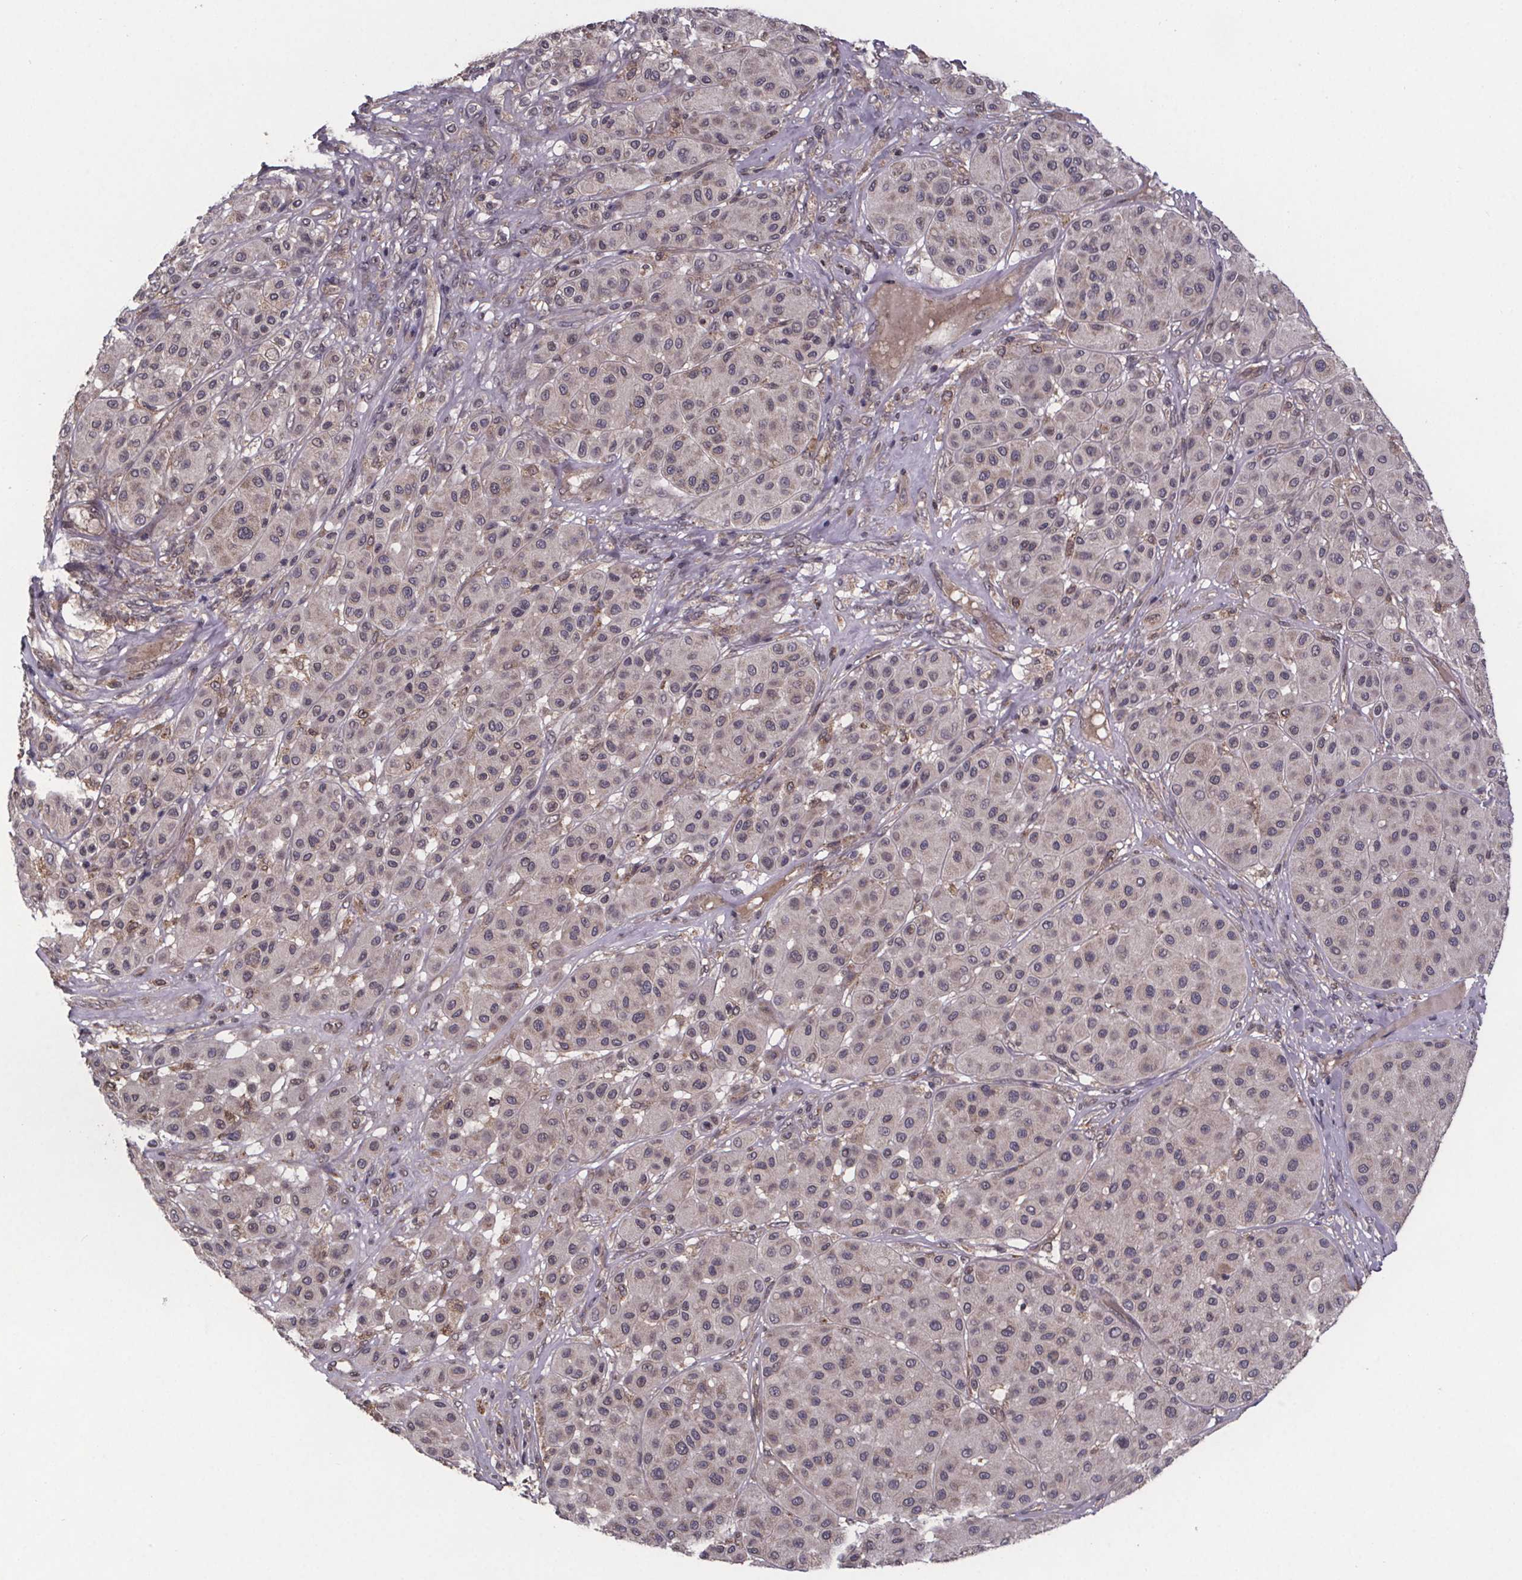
{"staining": {"intensity": "weak", "quantity": "25%-75%", "location": "cytoplasmic/membranous"}, "tissue": "melanoma", "cell_type": "Tumor cells", "image_type": "cancer", "snomed": [{"axis": "morphology", "description": "Malignant melanoma, Metastatic site"}, {"axis": "topography", "description": "Smooth muscle"}], "caption": "DAB (3,3'-diaminobenzidine) immunohistochemical staining of human malignant melanoma (metastatic site) demonstrates weak cytoplasmic/membranous protein staining in about 25%-75% of tumor cells.", "gene": "SAT1", "patient": {"sex": "male", "age": 41}}